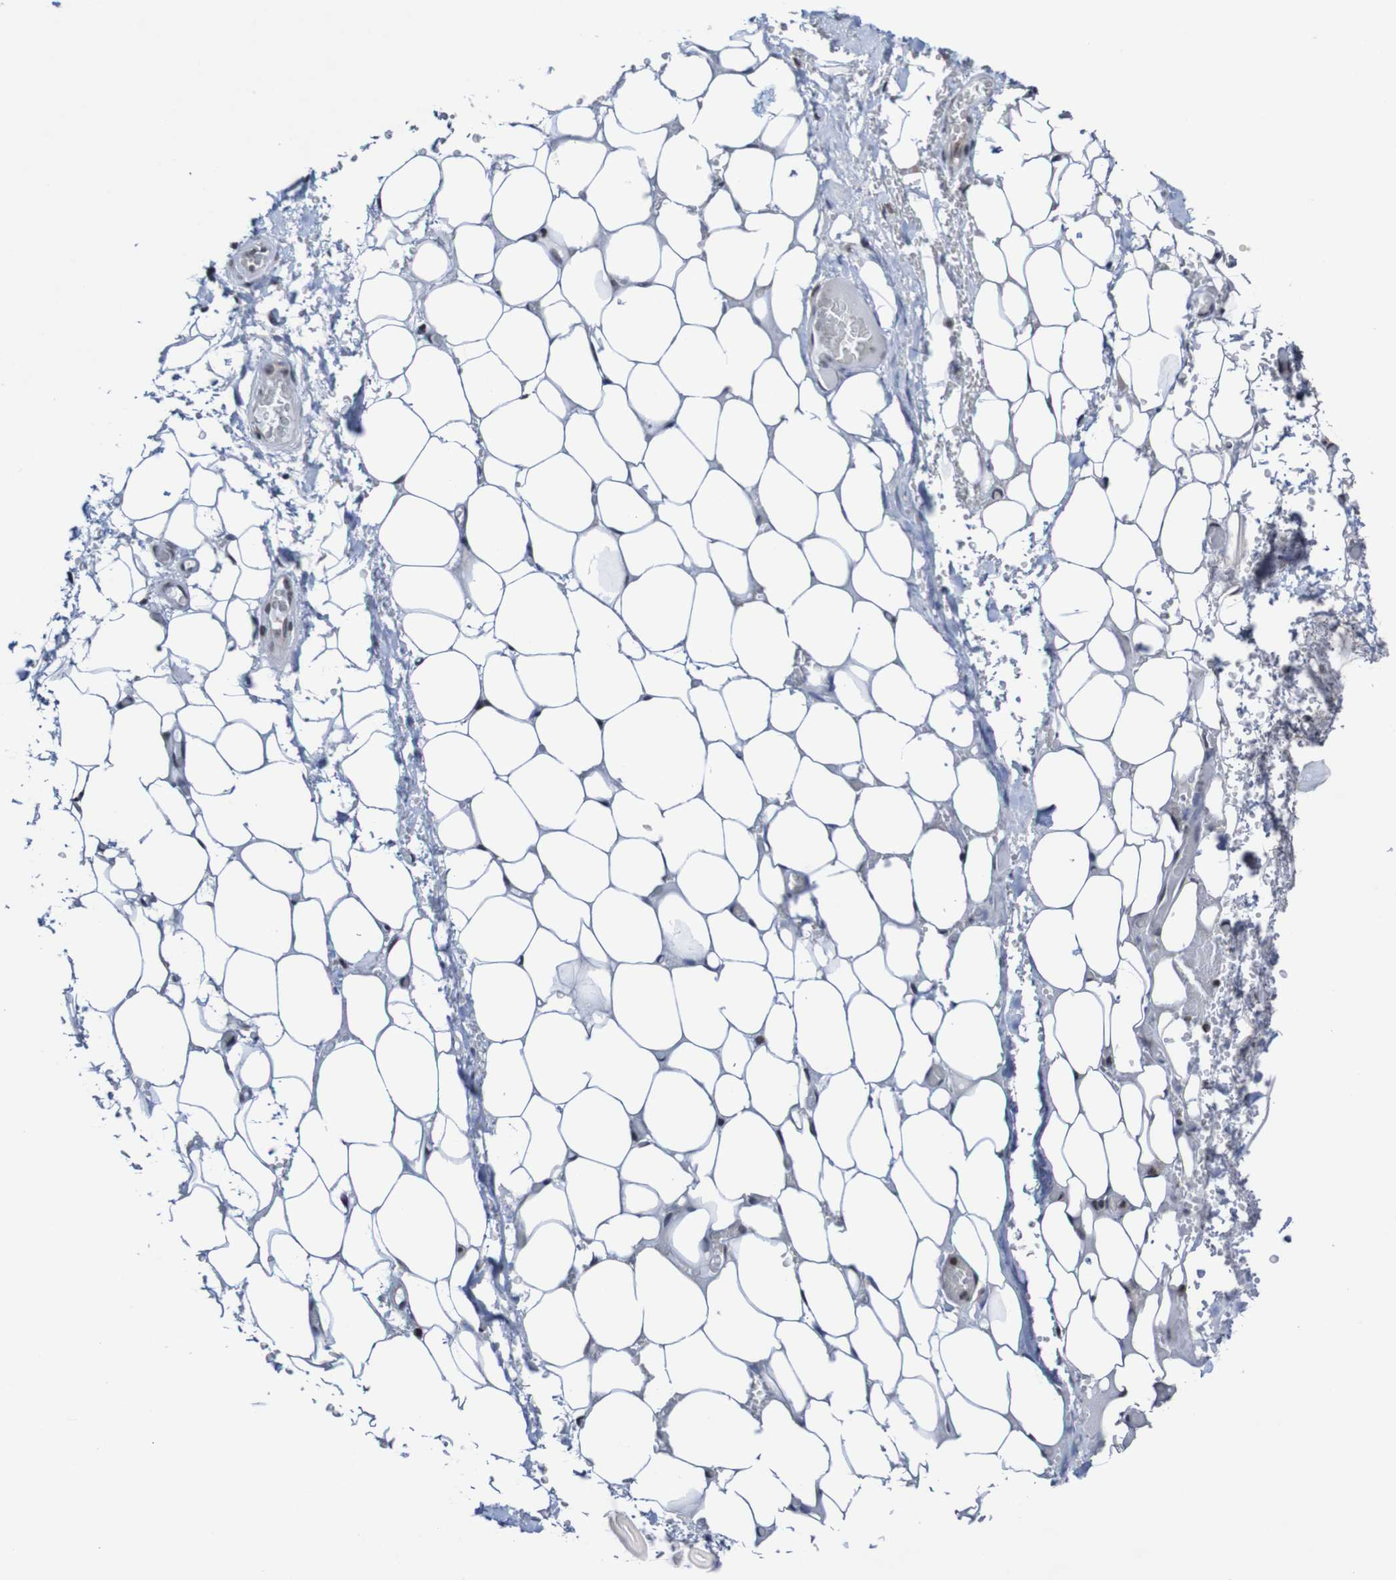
{"staining": {"intensity": "negative", "quantity": "none", "location": "none"}, "tissue": "adipose tissue", "cell_type": "Adipocytes", "image_type": "normal", "snomed": [{"axis": "morphology", "description": "Normal tissue, NOS"}, {"axis": "morphology", "description": "Adenocarcinoma, NOS"}, {"axis": "topography", "description": "Esophagus"}], "caption": "The image demonstrates no staining of adipocytes in normal adipose tissue.", "gene": "CDC5L", "patient": {"sex": "male", "age": 62}}